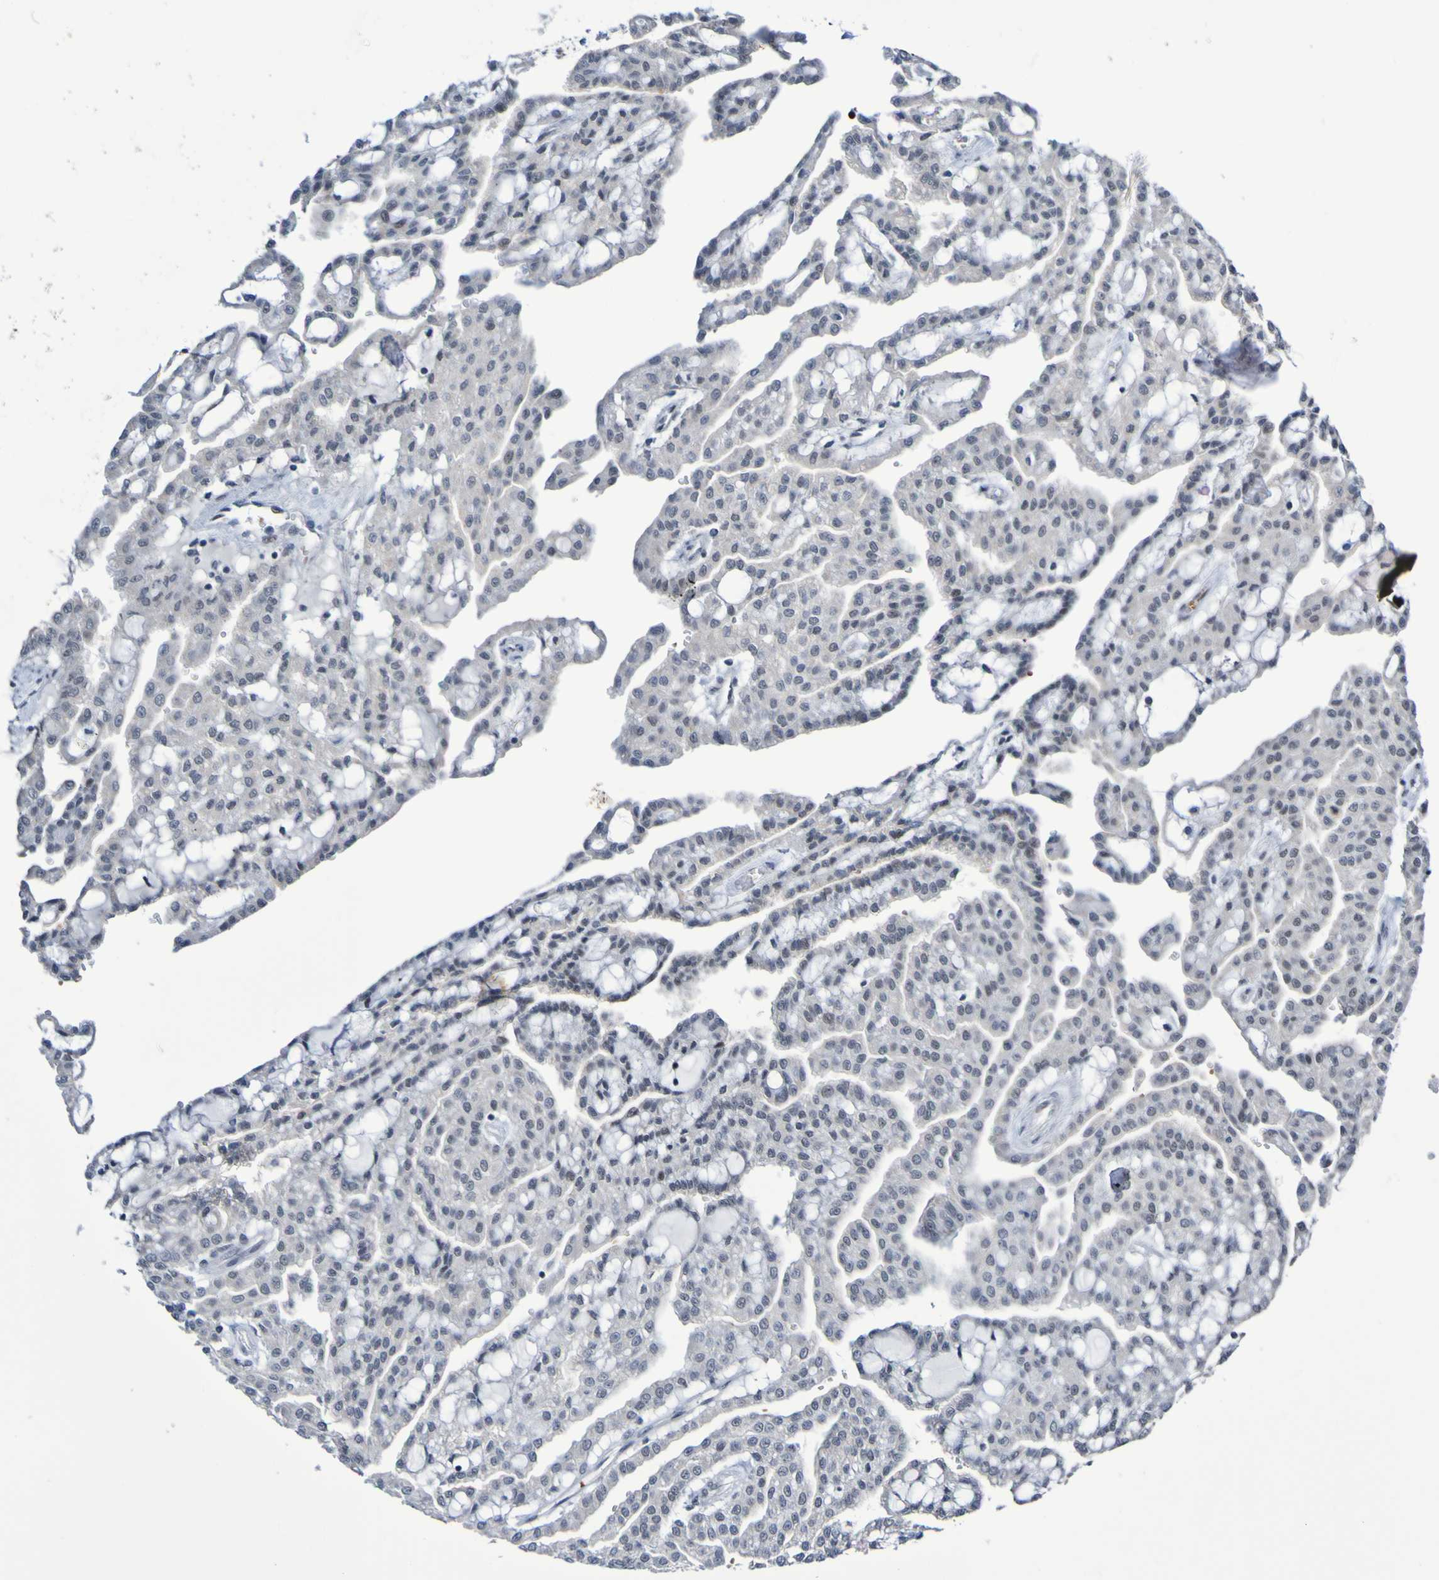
{"staining": {"intensity": "negative", "quantity": "none", "location": "none"}, "tissue": "renal cancer", "cell_type": "Tumor cells", "image_type": "cancer", "snomed": [{"axis": "morphology", "description": "Adenocarcinoma, NOS"}, {"axis": "topography", "description": "Kidney"}], "caption": "DAB (3,3'-diaminobenzidine) immunohistochemical staining of human adenocarcinoma (renal) shows no significant staining in tumor cells. (DAB immunohistochemistry with hematoxylin counter stain).", "gene": "PCGF1", "patient": {"sex": "male", "age": 63}}